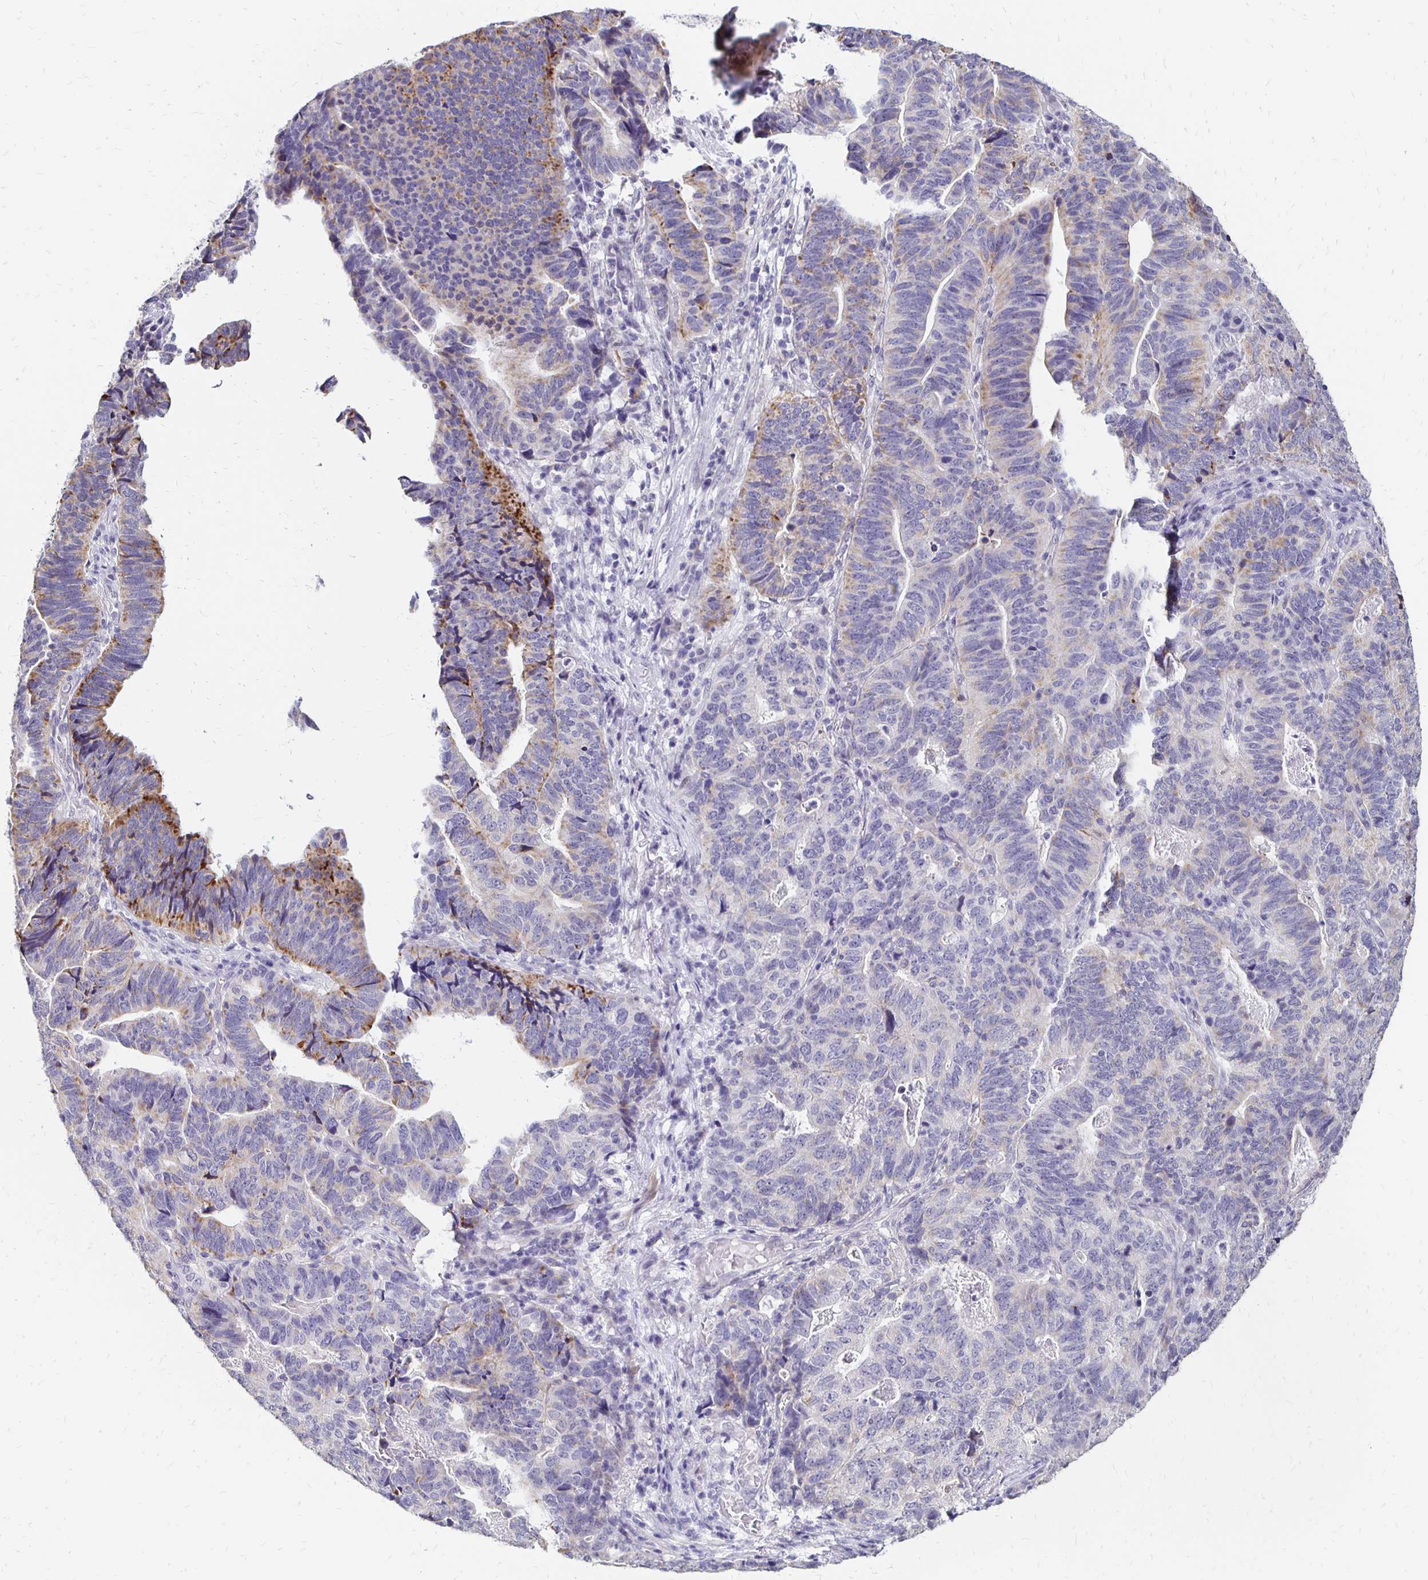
{"staining": {"intensity": "moderate", "quantity": "<25%", "location": "cytoplasmic/membranous"}, "tissue": "stomach cancer", "cell_type": "Tumor cells", "image_type": "cancer", "snomed": [{"axis": "morphology", "description": "Adenocarcinoma, NOS"}, {"axis": "topography", "description": "Stomach, upper"}], "caption": "The micrograph demonstrates a brown stain indicating the presence of a protein in the cytoplasmic/membranous of tumor cells in stomach cancer (adenocarcinoma). The staining is performed using DAB (3,3'-diaminobenzidine) brown chromogen to label protein expression. The nuclei are counter-stained blue using hematoxylin.", "gene": "ATOSB", "patient": {"sex": "female", "age": 67}}